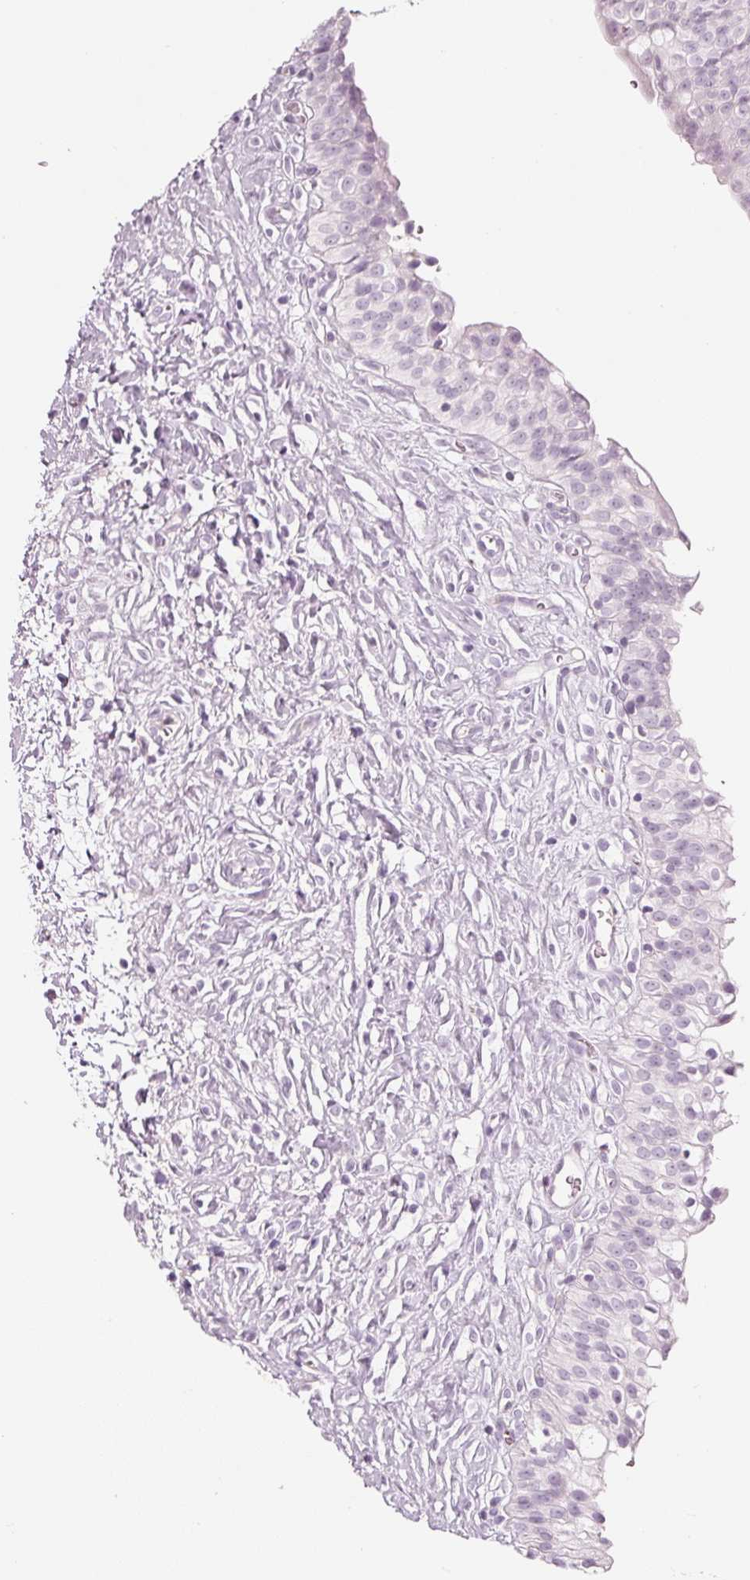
{"staining": {"intensity": "negative", "quantity": "none", "location": "none"}, "tissue": "urinary bladder", "cell_type": "Urothelial cells", "image_type": "normal", "snomed": [{"axis": "morphology", "description": "Normal tissue, NOS"}, {"axis": "topography", "description": "Urinary bladder"}], "caption": "High magnification brightfield microscopy of unremarkable urinary bladder stained with DAB (3,3'-diaminobenzidine) (brown) and counterstained with hematoxylin (blue): urothelial cells show no significant expression.", "gene": "LECT2", "patient": {"sex": "male", "age": 51}}